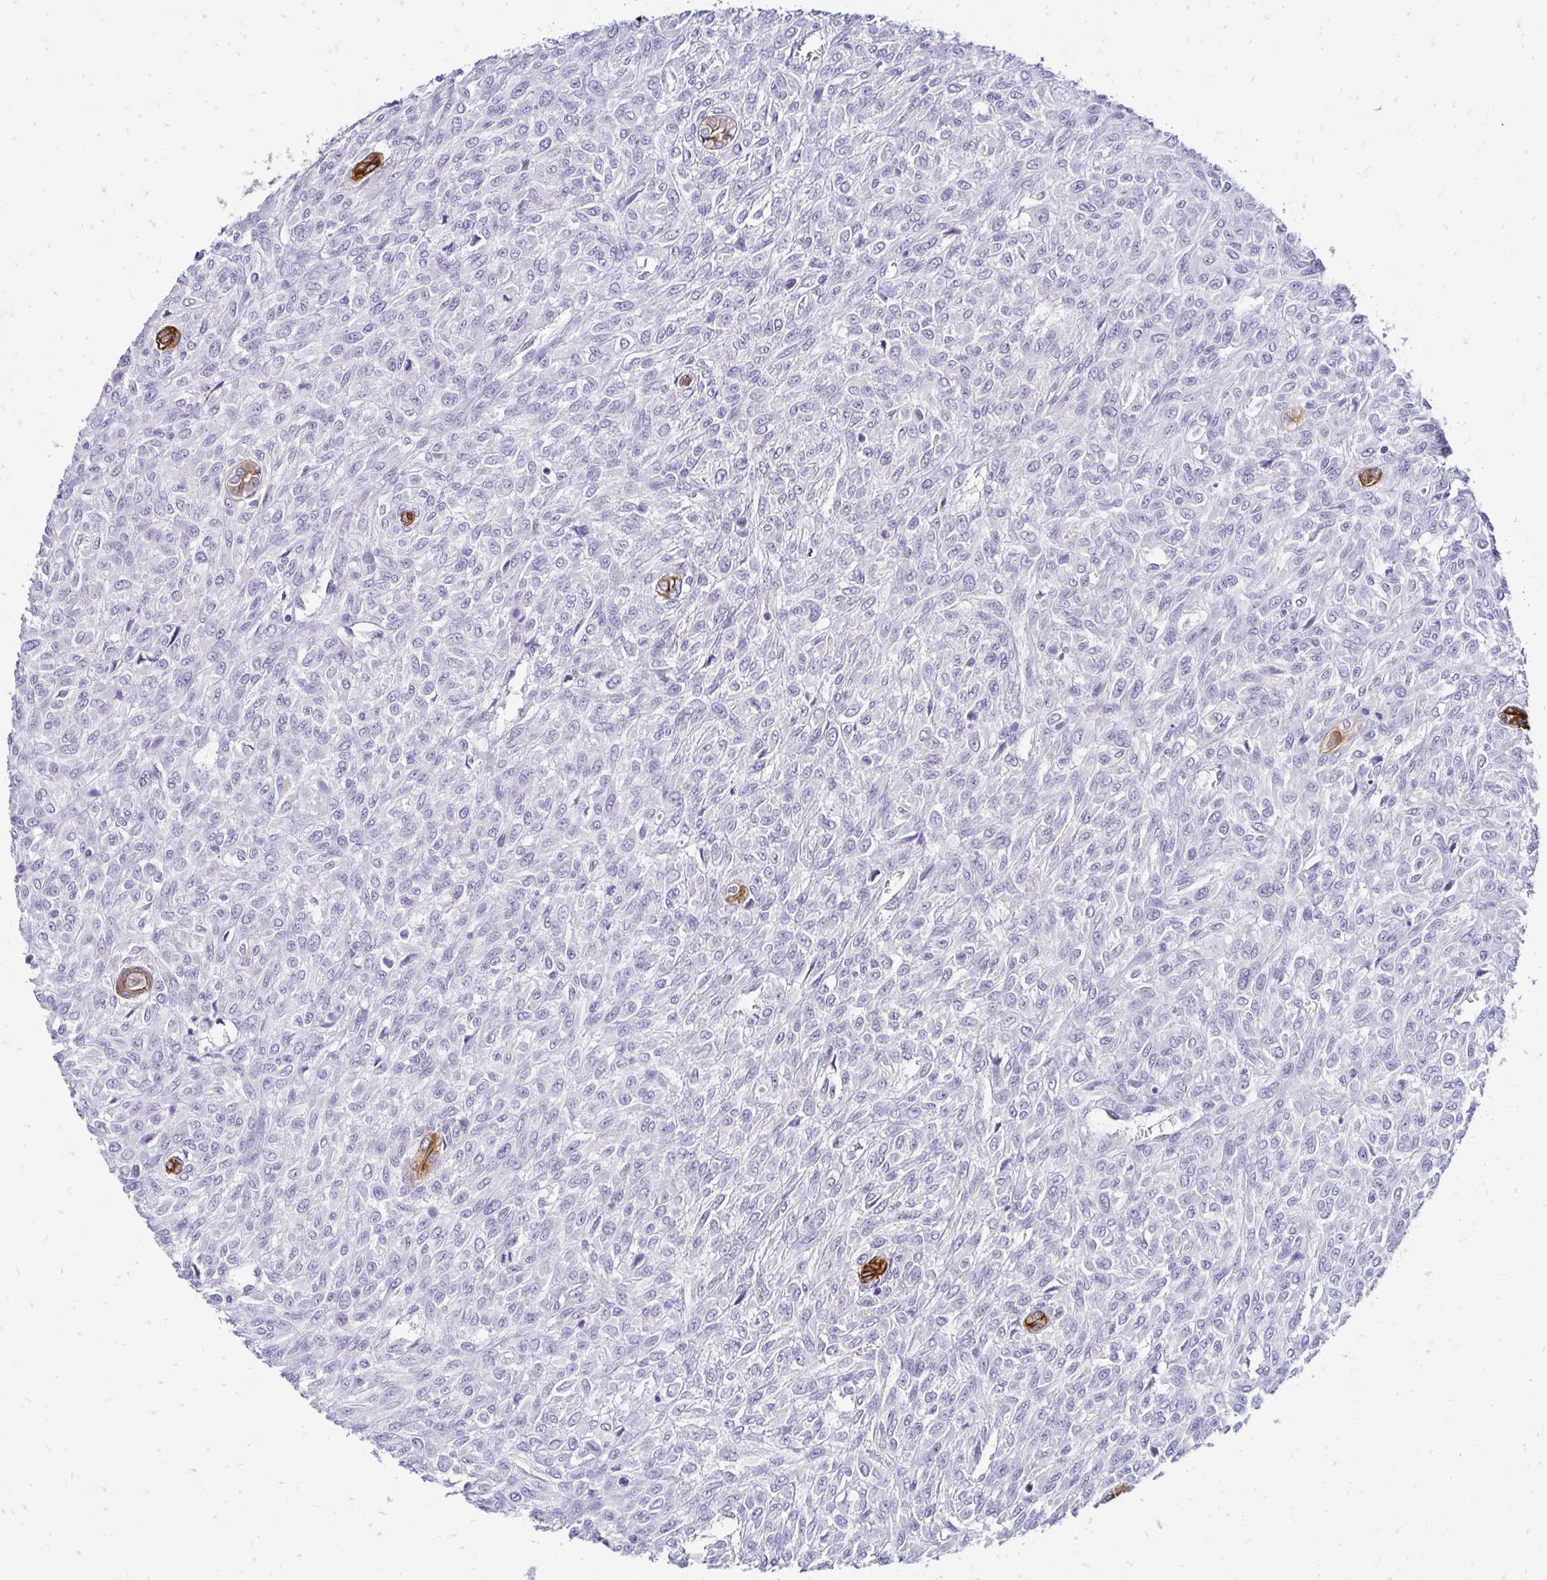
{"staining": {"intensity": "negative", "quantity": "none", "location": "none"}, "tissue": "renal cancer", "cell_type": "Tumor cells", "image_type": "cancer", "snomed": [{"axis": "morphology", "description": "Adenocarcinoma, NOS"}, {"axis": "topography", "description": "Kidney"}], "caption": "High power microscopy micrograph of an immunohistochemistry (IHC) micrograph of renal adenocarcinoma, revealing no significant staining in tumor cells.", "gene": "C1QTNF2", "patient": {"sex": "male", "age": 58}}